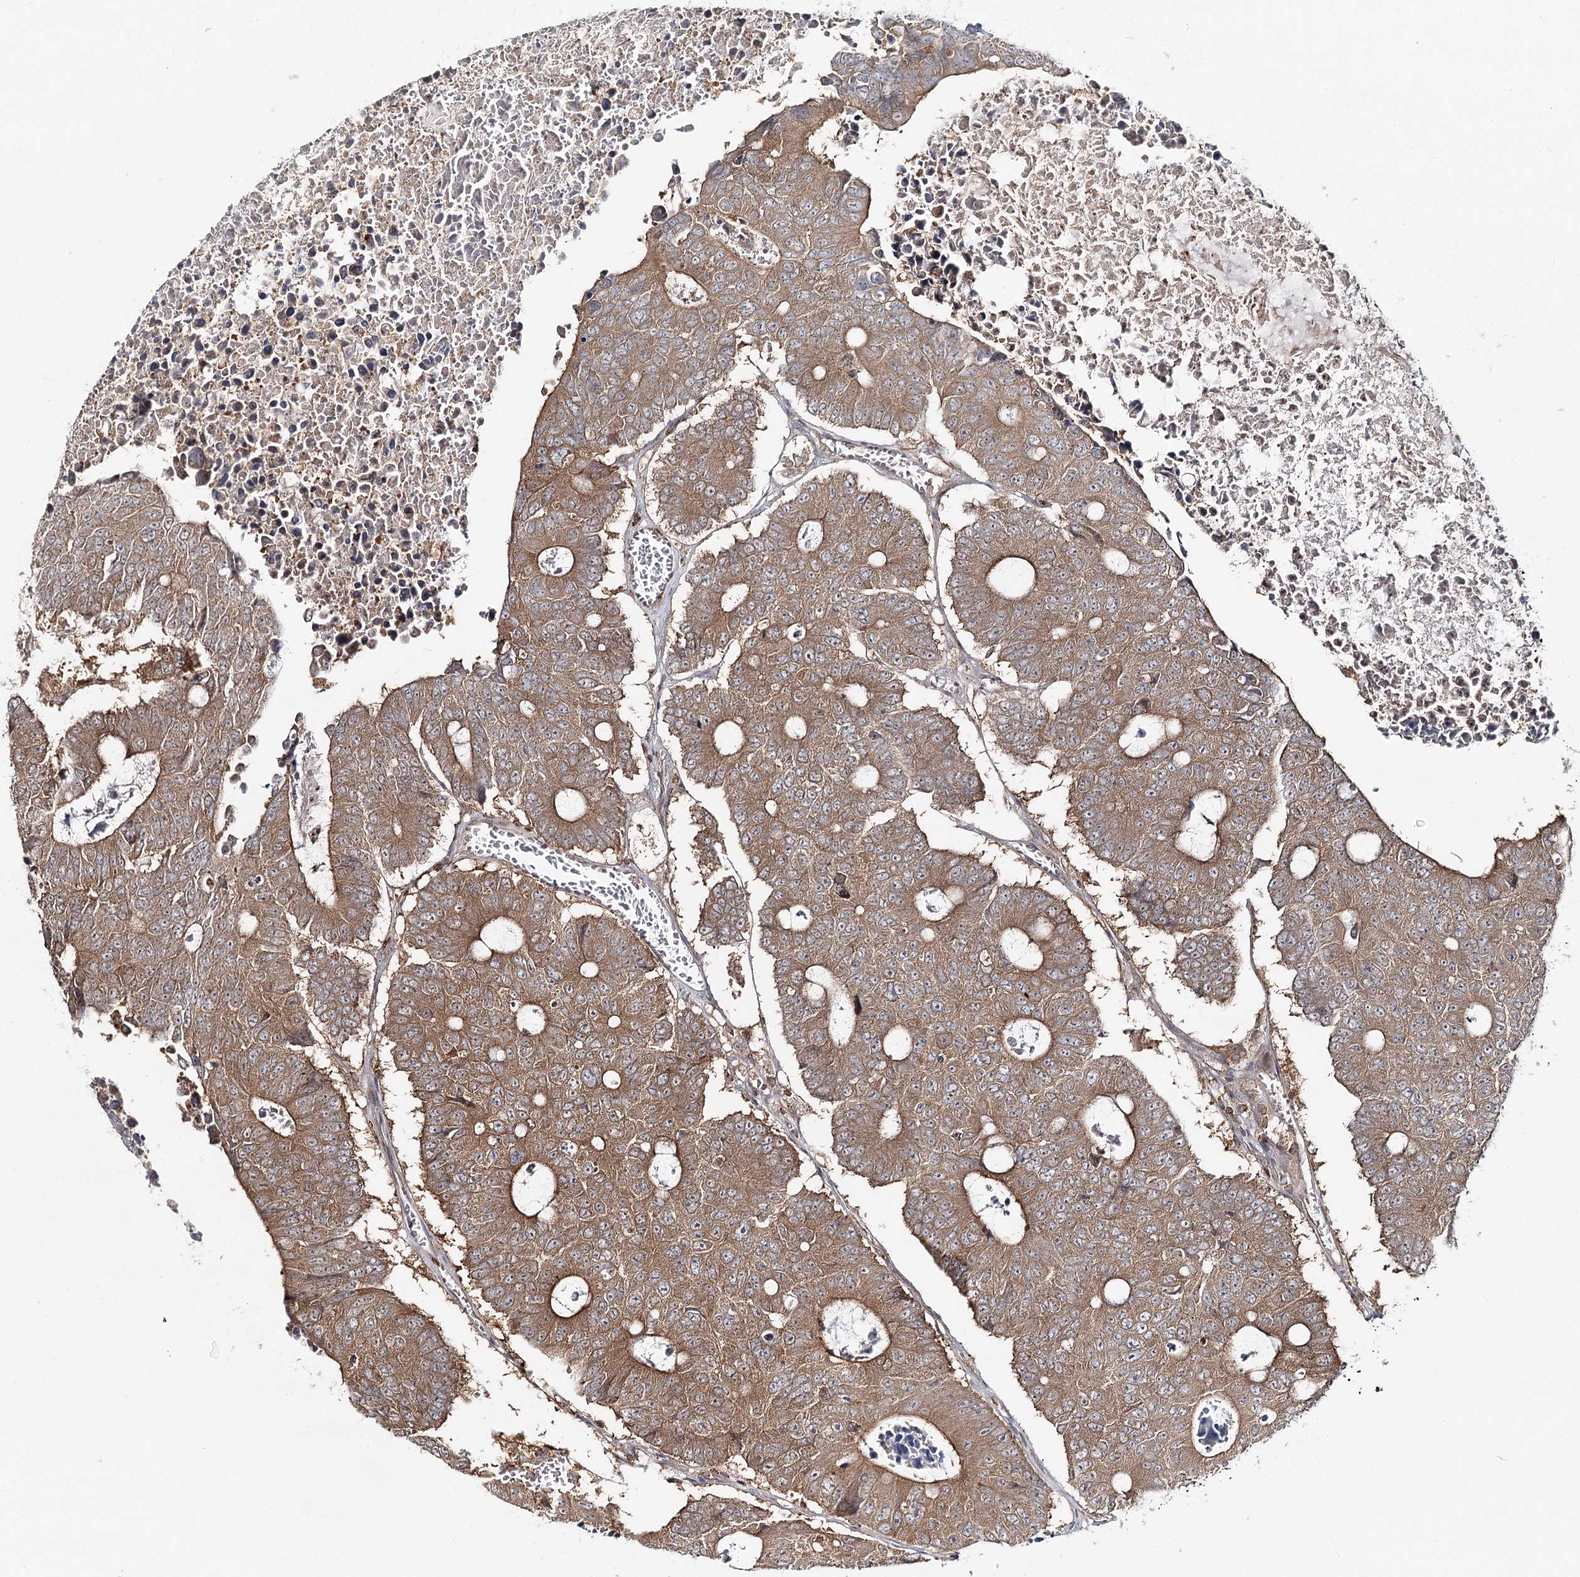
{"staining": {"intensity": "moderate", "quantity": ">75%", "location": "cytoplasmic/membranous"}, "tissue": "colorectal cancer", "cell_type": "Tumor cells", "image_type": "cancer", "snomed": [{"axis": "morphology", "description": "Adenocarcinoma, NOS"}, {"axis": "topography", "description": "Colon"}], "caption": "A medium amount of moderate cytoplasmic/membranous positivity is identified in about >75% of tumor cells in colorectal cancer tissue.", "gene": "FAM120B", "patient": {"sex": "male", "age": 87}}